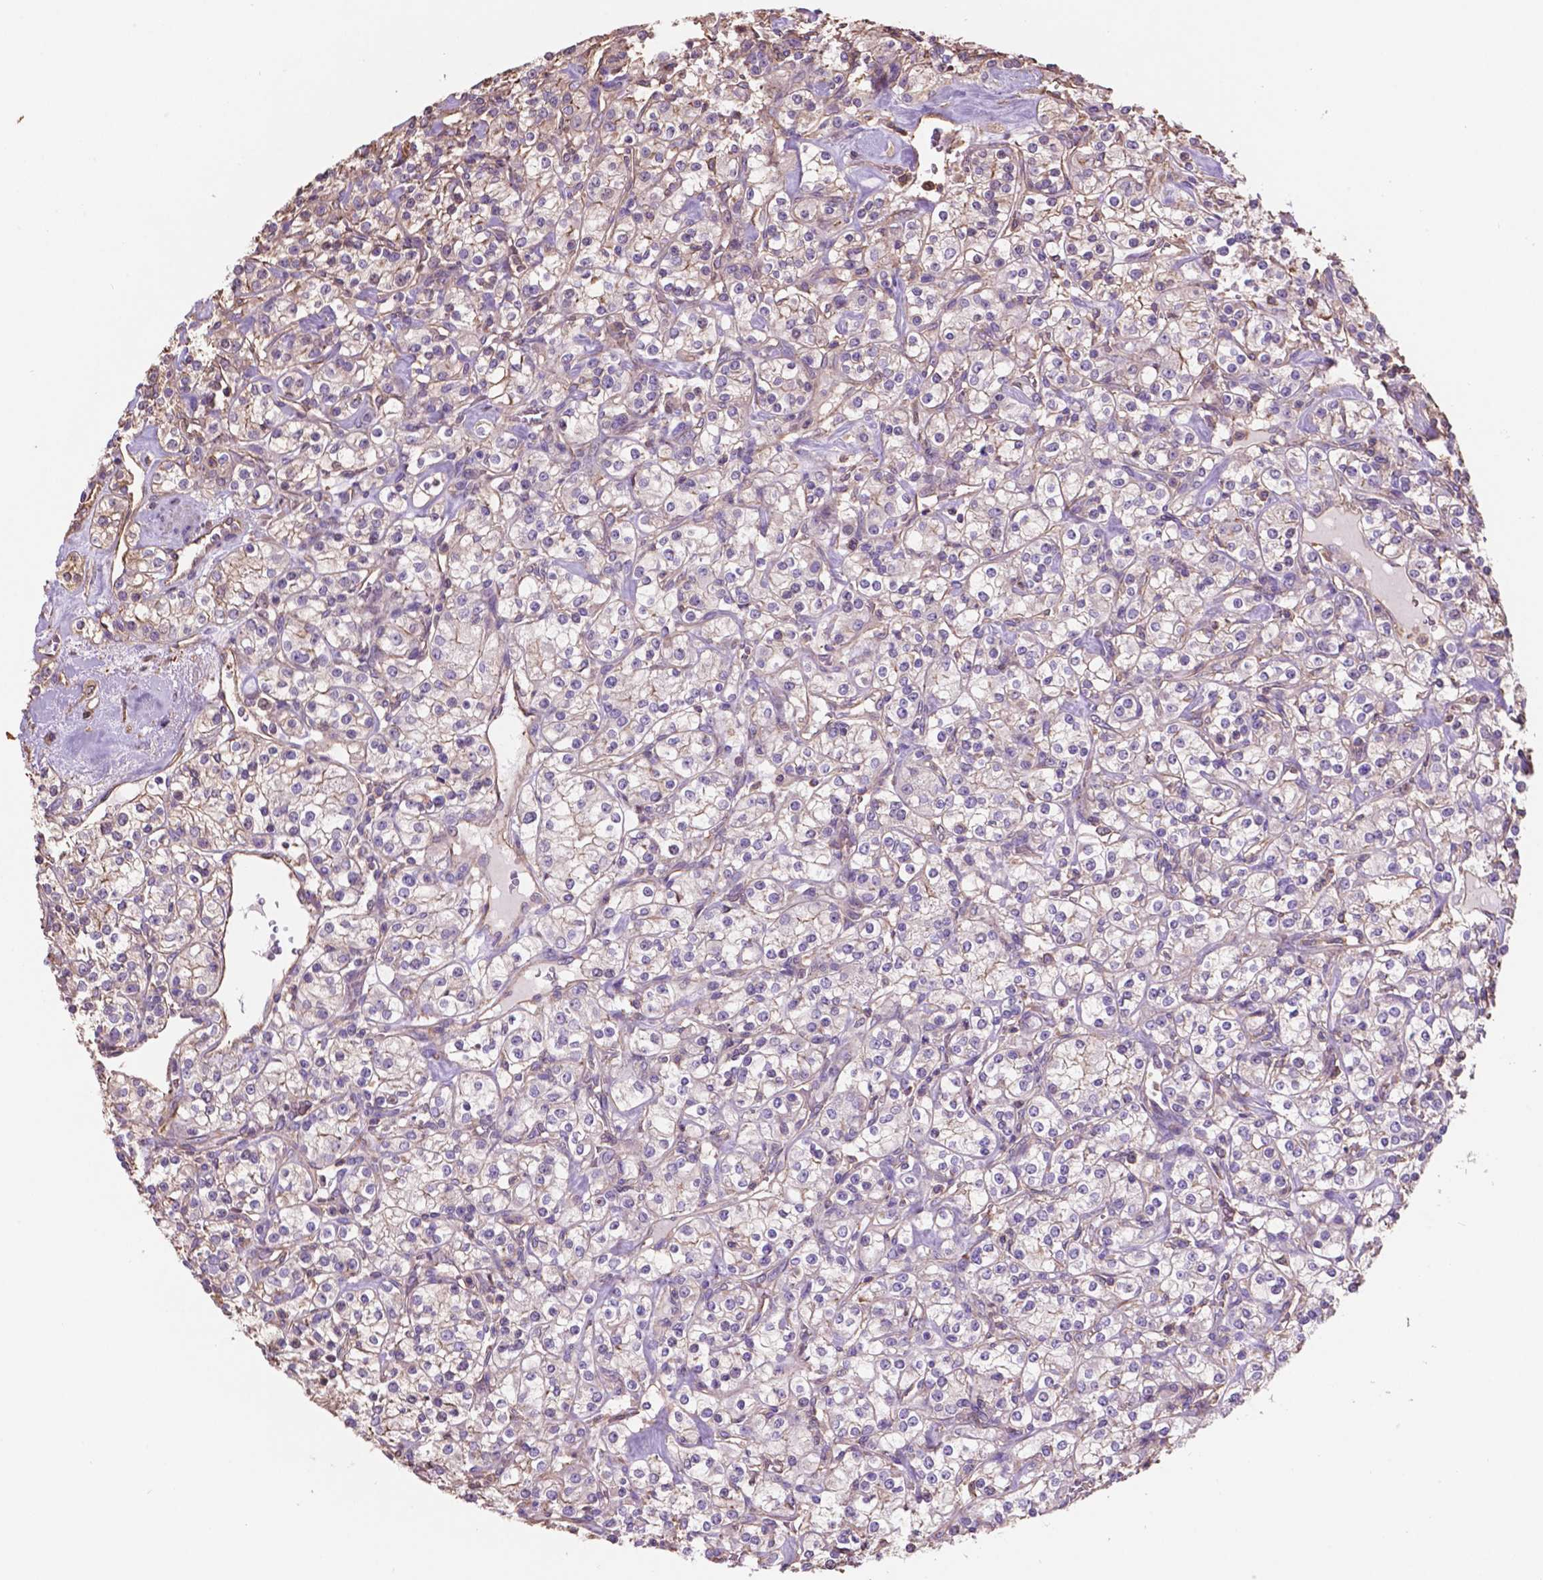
{"staining": {"intensity": "negative", "quantity": "none", "location": "none"}, "tissue": "renal cancer", "cell_type": "Tumor cells", "image_type": "cancer", "snomed": [{"axis": "morphology", "description": "Adenocarcinoma, NOS"}, {"axis": "topography", "description": "Kidney"}], "caption": "The micrograph demonstrates no significant staining in tumor cells of renal cancer (adenocarcinoma).", "gene": "NIPA2", "patient": {"sex": "male", "age": 77}}